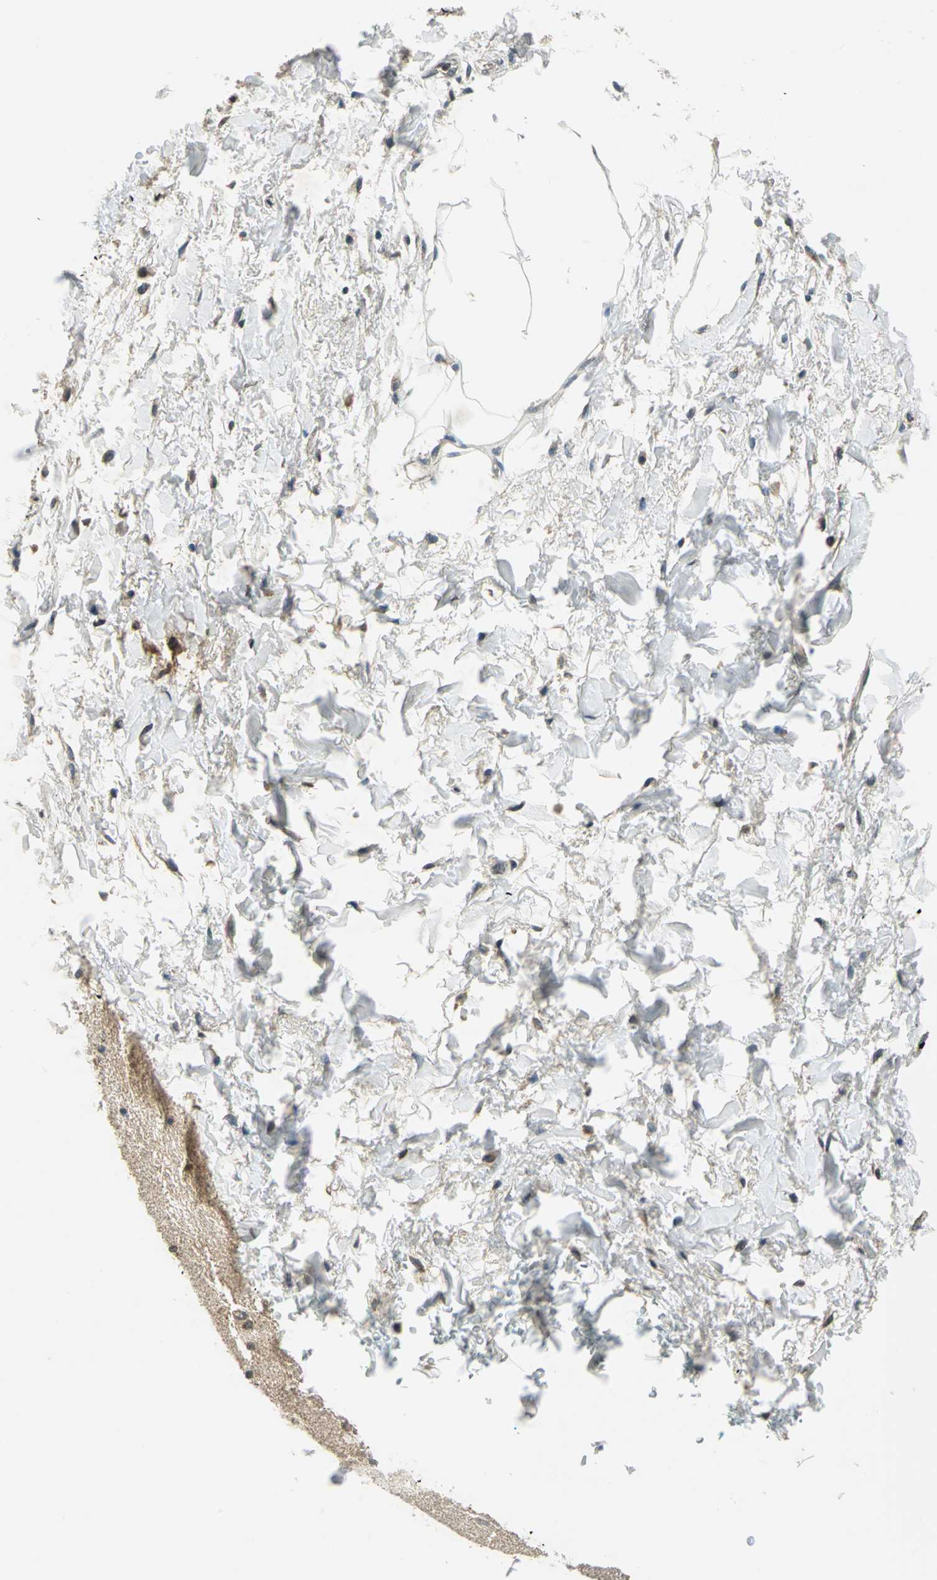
{"staining": {"intensity": "weak", "quantity": "25%-75%", "location": "cytoplasmic/membranous"}, "tissue": "adipose tissue", "cell_type": "Adipocytes", "image_type": "normal", "snomed": [{"axis": "morphology", "description": "Normal tissue, NOS"}, {"axis": "topography", "description": "Soft tissue"}, {"axis": "topography", "description": "Peripheral nerve tissue"}], "caption": "Immunohistochemistry (IHC) (DAB (3,3'-diaminobenzidine)) staining of unremarkable adipose tissue exhibits weak cytoplasmic/membranous protein staining in approximately 25%-75% of adipocytes.", "gene": "NUDT2", "patient": {"sex": "female", "age": 71}}